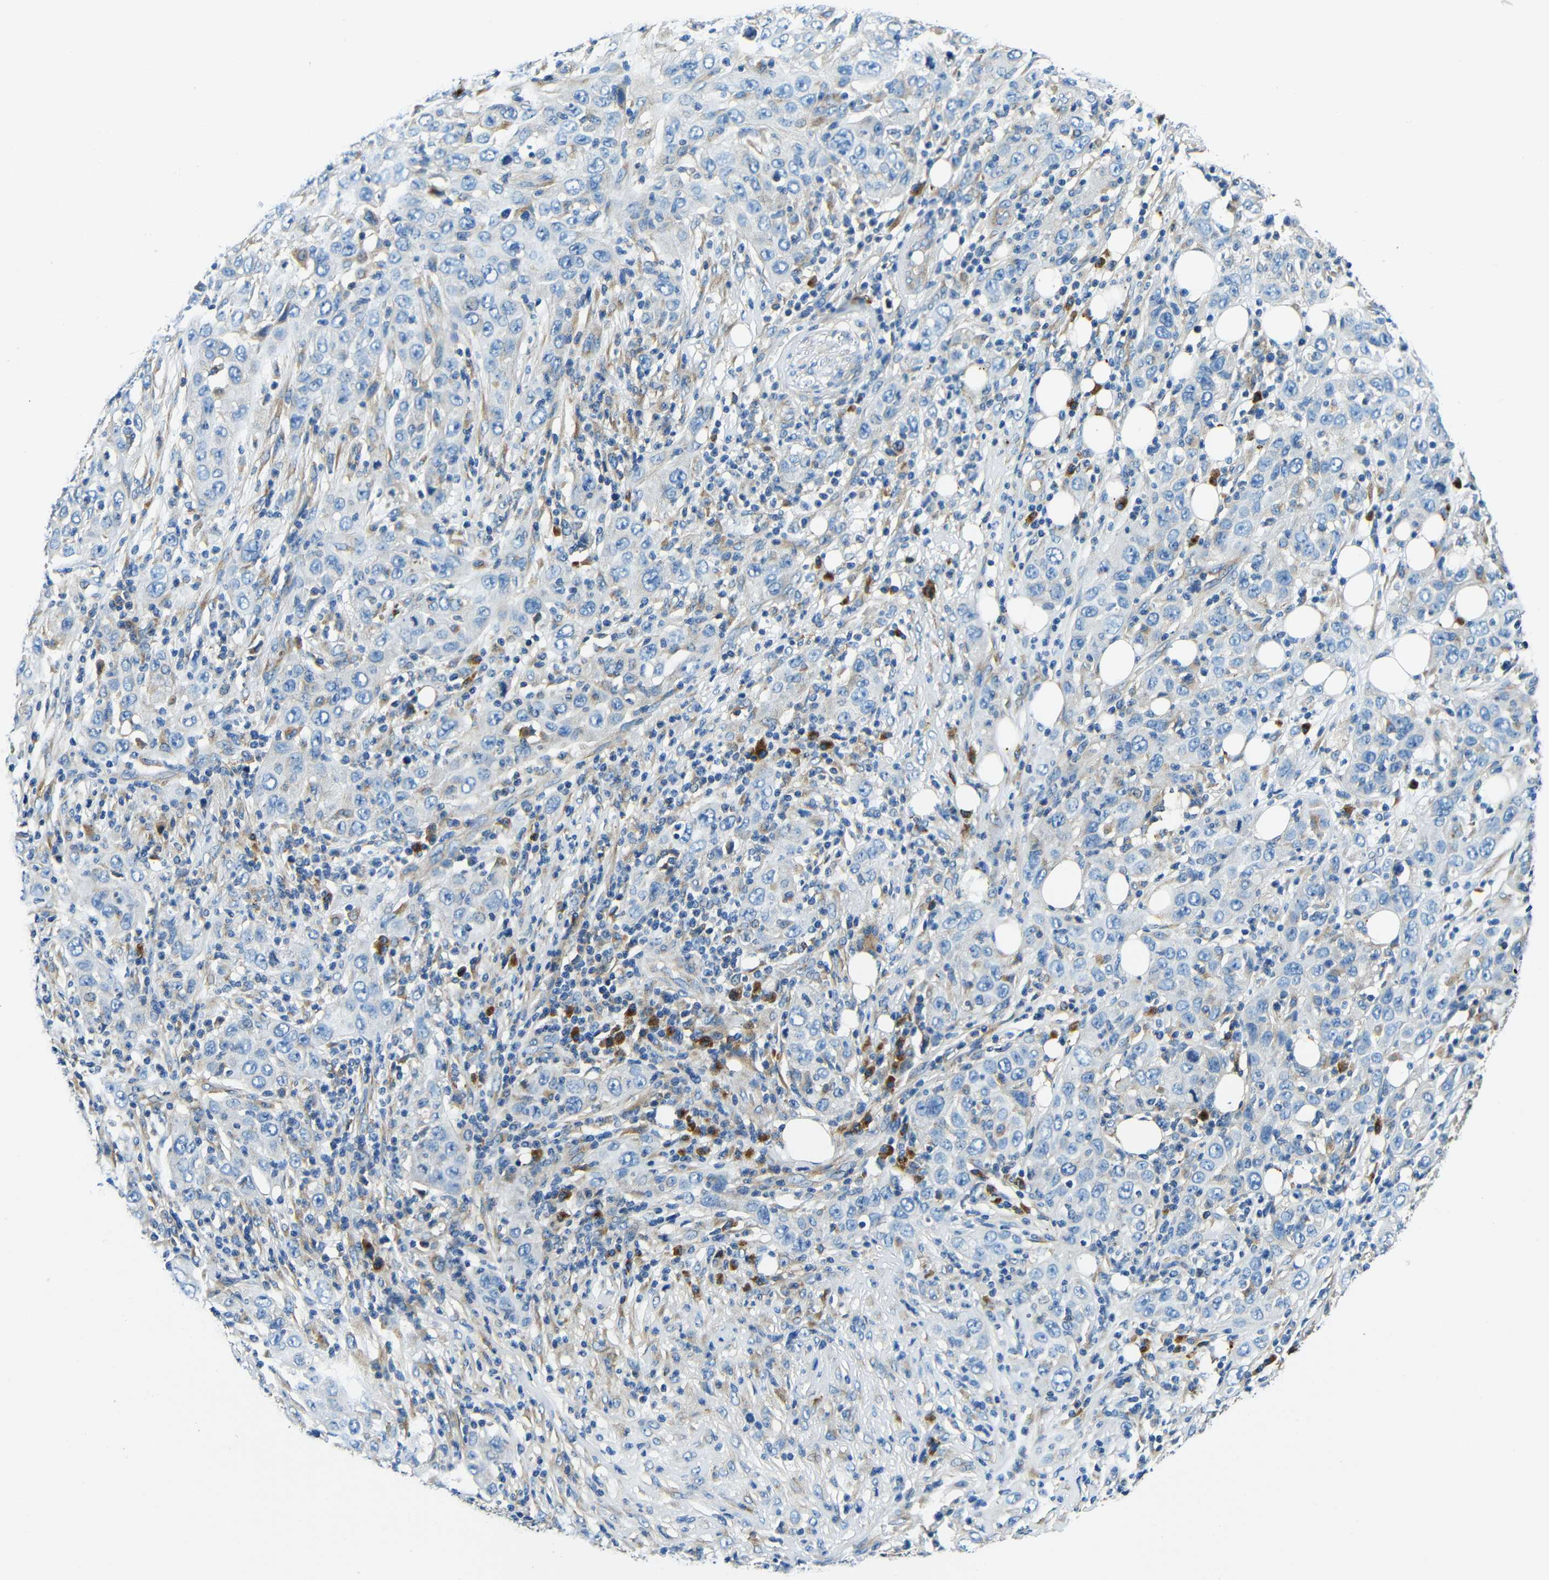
{"staining": {"intensity": "negative", "quantity": "none", "location": "none"}, "tissue": "skin cancer", "cell_type": "Tumor cells", "image_type": "cancer", "snomed": [{"axis": "morphology", "description": "Squamous cell carcinoma, NOS"}, {"axis": "topography", "description": "Skin"}], "caption": "Skin squamous cell carcinoma was stained to show a protein in brown. There is no significant expression in tumor cells.", "gene": "USO1", "patient": {"sex": "female", "age": 88}}